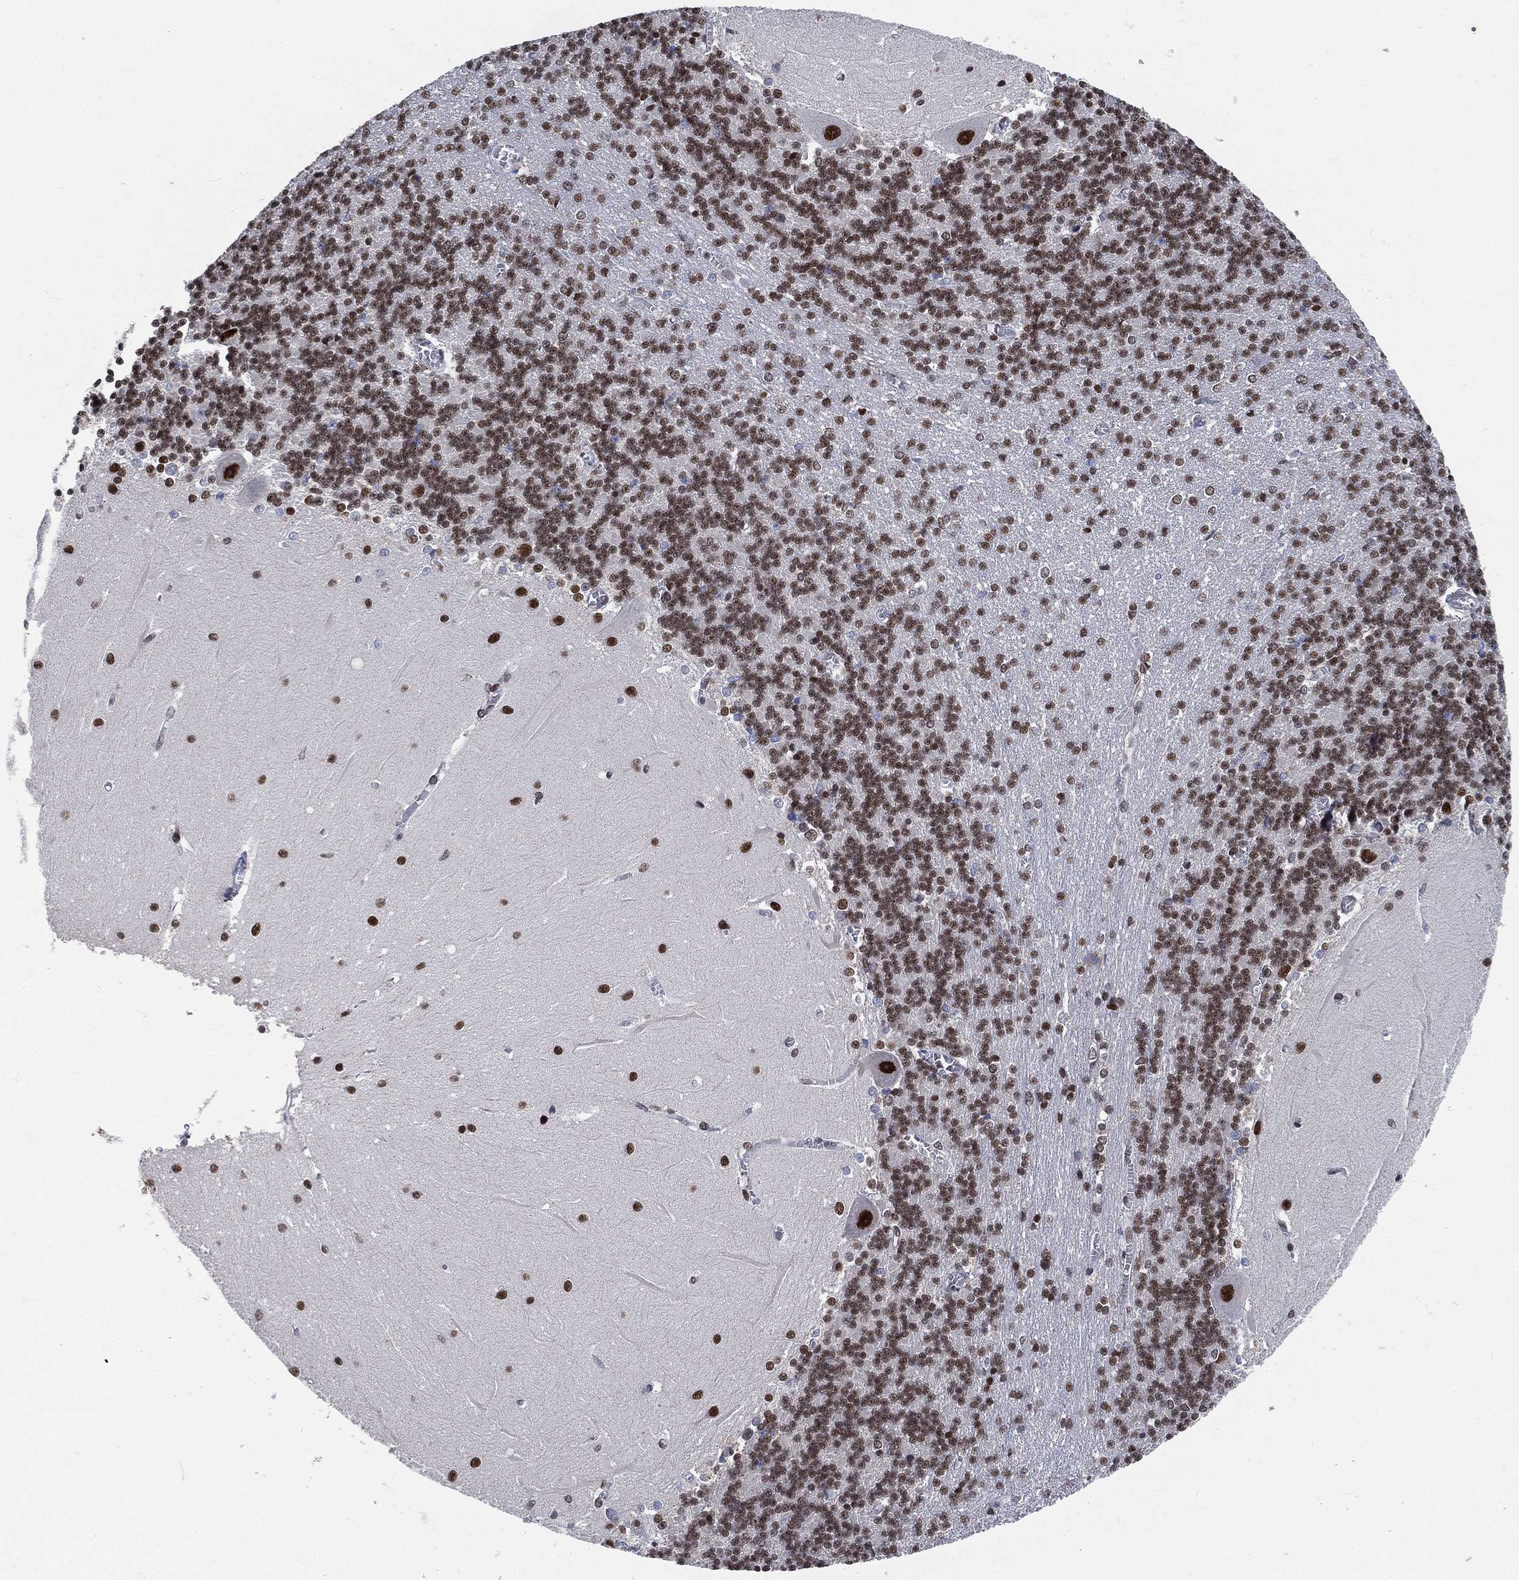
{"staining": {"intensity": "moderate", "quantity": "25%-75%", "location": "nuclear"}, "tissue": "cerebellum", "cell_type": "Cells in granular layer", "image_type": "normal", "snomed": [{"axis": "morphology", "description": "Normal tissue, NOS"}, {"axis": "topography", "description": "Cerebellum"}], "caption": "Benign cerebellum reveals moderate nuclear positivity in approximately 25%-75% of cells in granular layer, visualized by immunohistochemistry. The staining was performed using DAB (3,3'-diaminobenzidine), with brown indicating positive protein expression. Nuclei are stained blue with hematoxylin.", "gene": "YLPM1", "patient": {"sex": "male", "age": 37}}